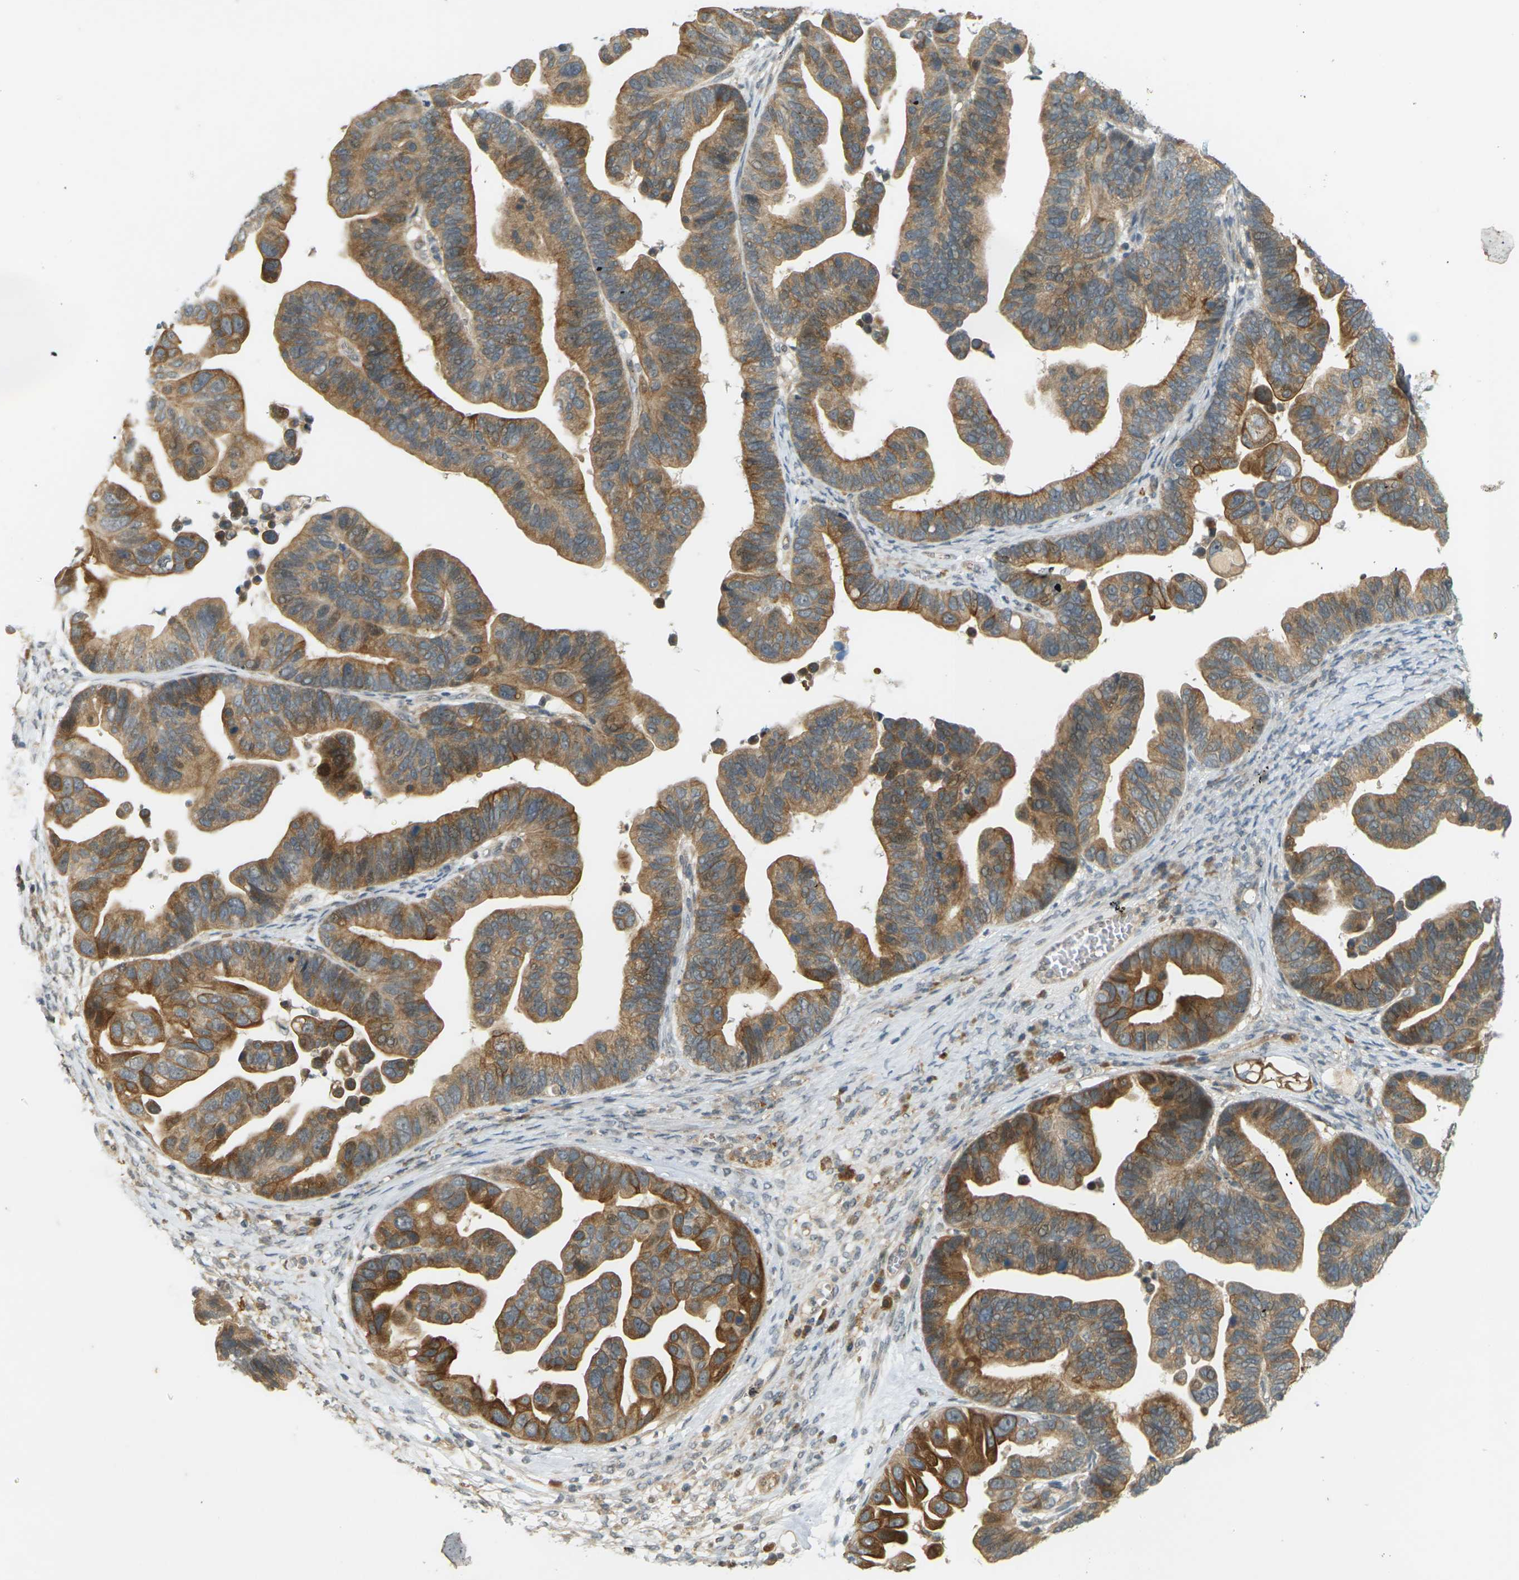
{"staining": {"intensity": "moderate", "quantity": ">75%", "location": "cytoplasmic/membranous"}, "tissue": "ovarian cancer", "cell_type": "Tumor cells", "image_type": "cancer", "snomed": [{"axis": "morphology", "description": "Cystadenocarcinoma, serous, NOS"}, {"axis": "topography", "description": "Ovary"}], "caption": "Moderate cytoplasmic/membranous expression for a protein is seen in about >75% of tumor cells of serous cystadenocarcinoma (ovarian) using immunohistochemistry.", "gene": "SOCS6", "patient": {"sex": "female", "age": 56}}